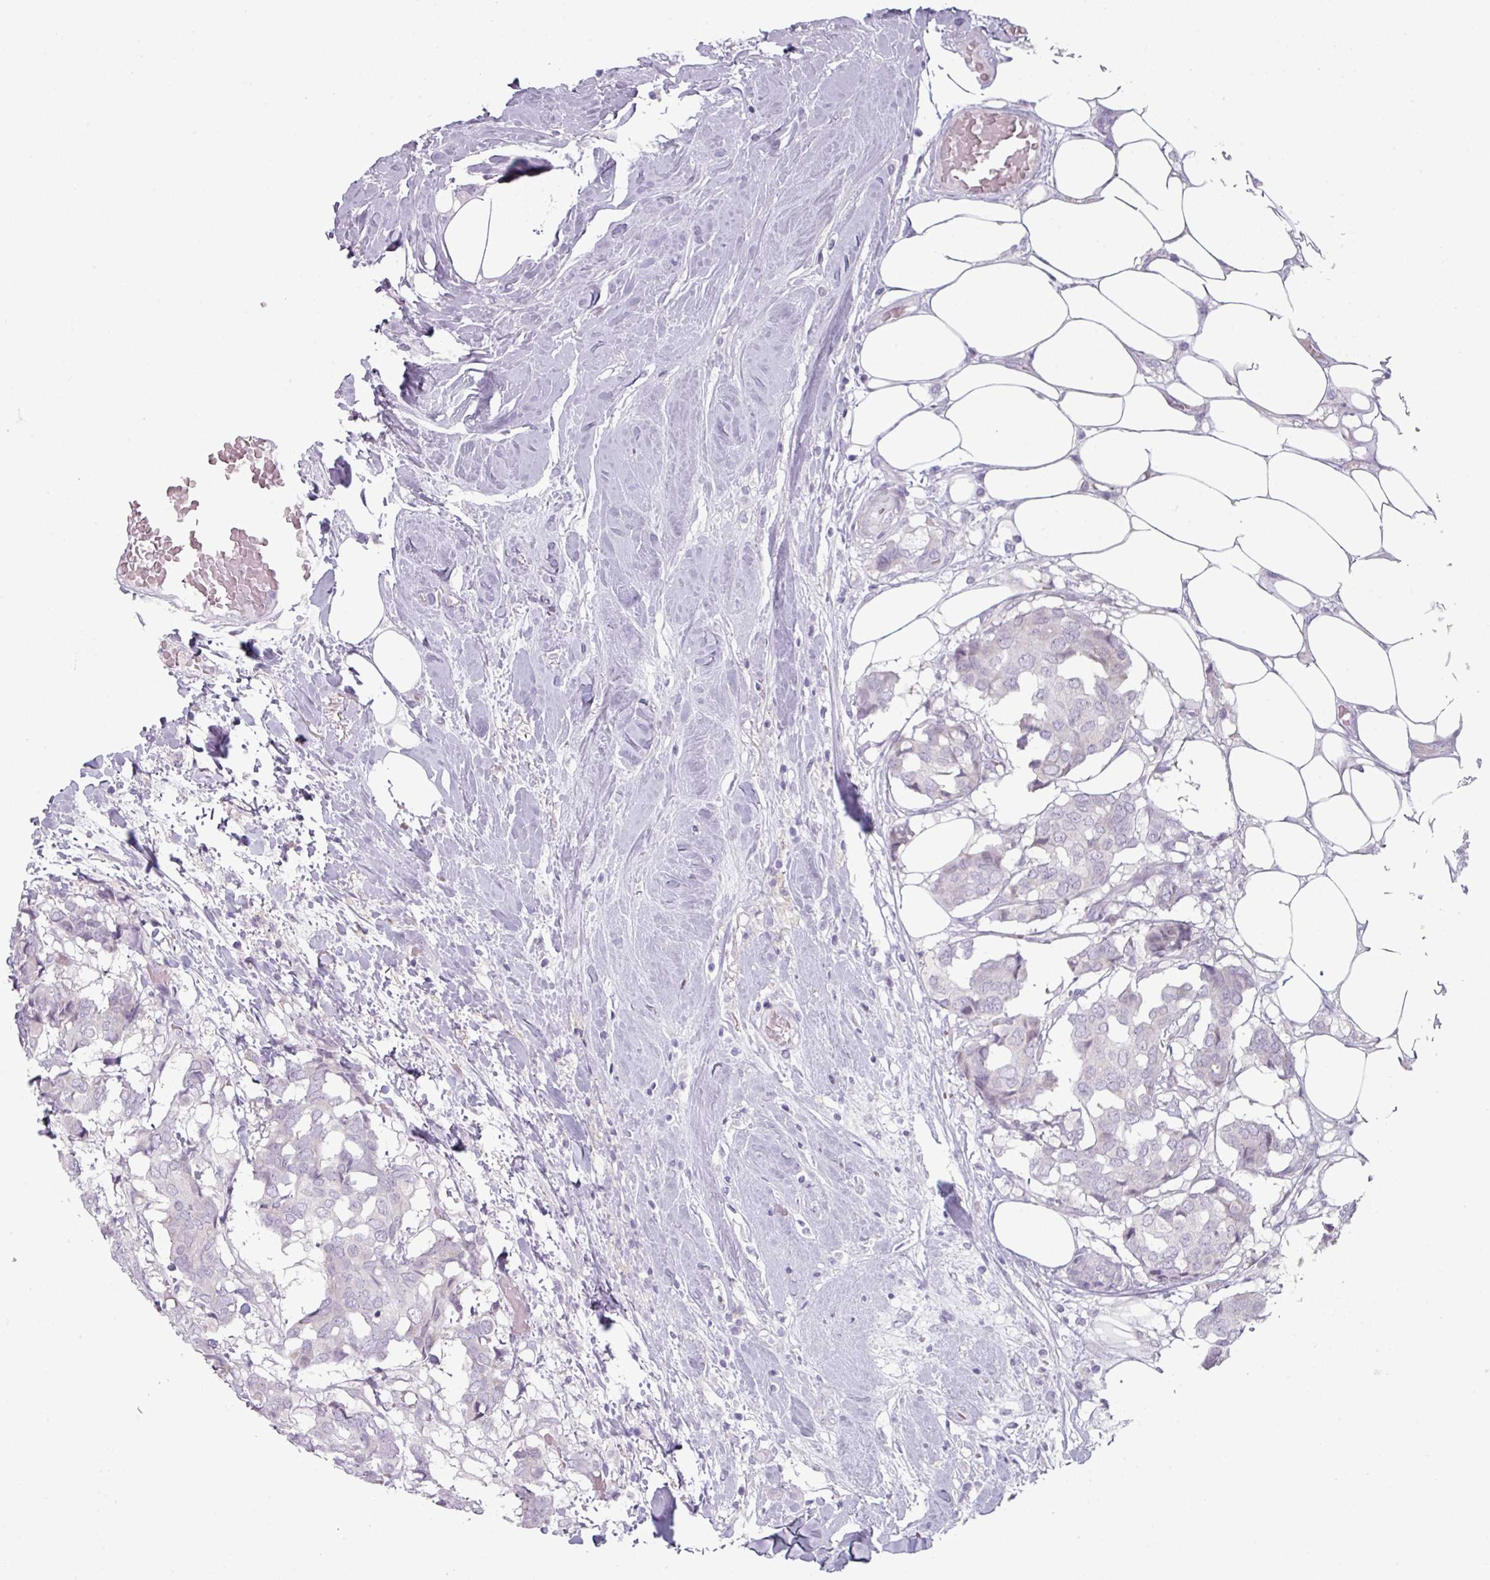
{"staining": {"intensity": "negative", "quantity": "none", "location": "none"}, "tissue": "breast cancer", "cell_type": "Tumor cells", "image_type": "cancer", "snomed": [{"axis": "morphology", "description": "Duct carcinoma"}, {"axis": "topography", "description": "Breast"}], "caption": "Tumor cells are negative for protein expression in human breast cancer.", "gene": "ZNF615", "patient": {"sex": "female", "age": 75}}